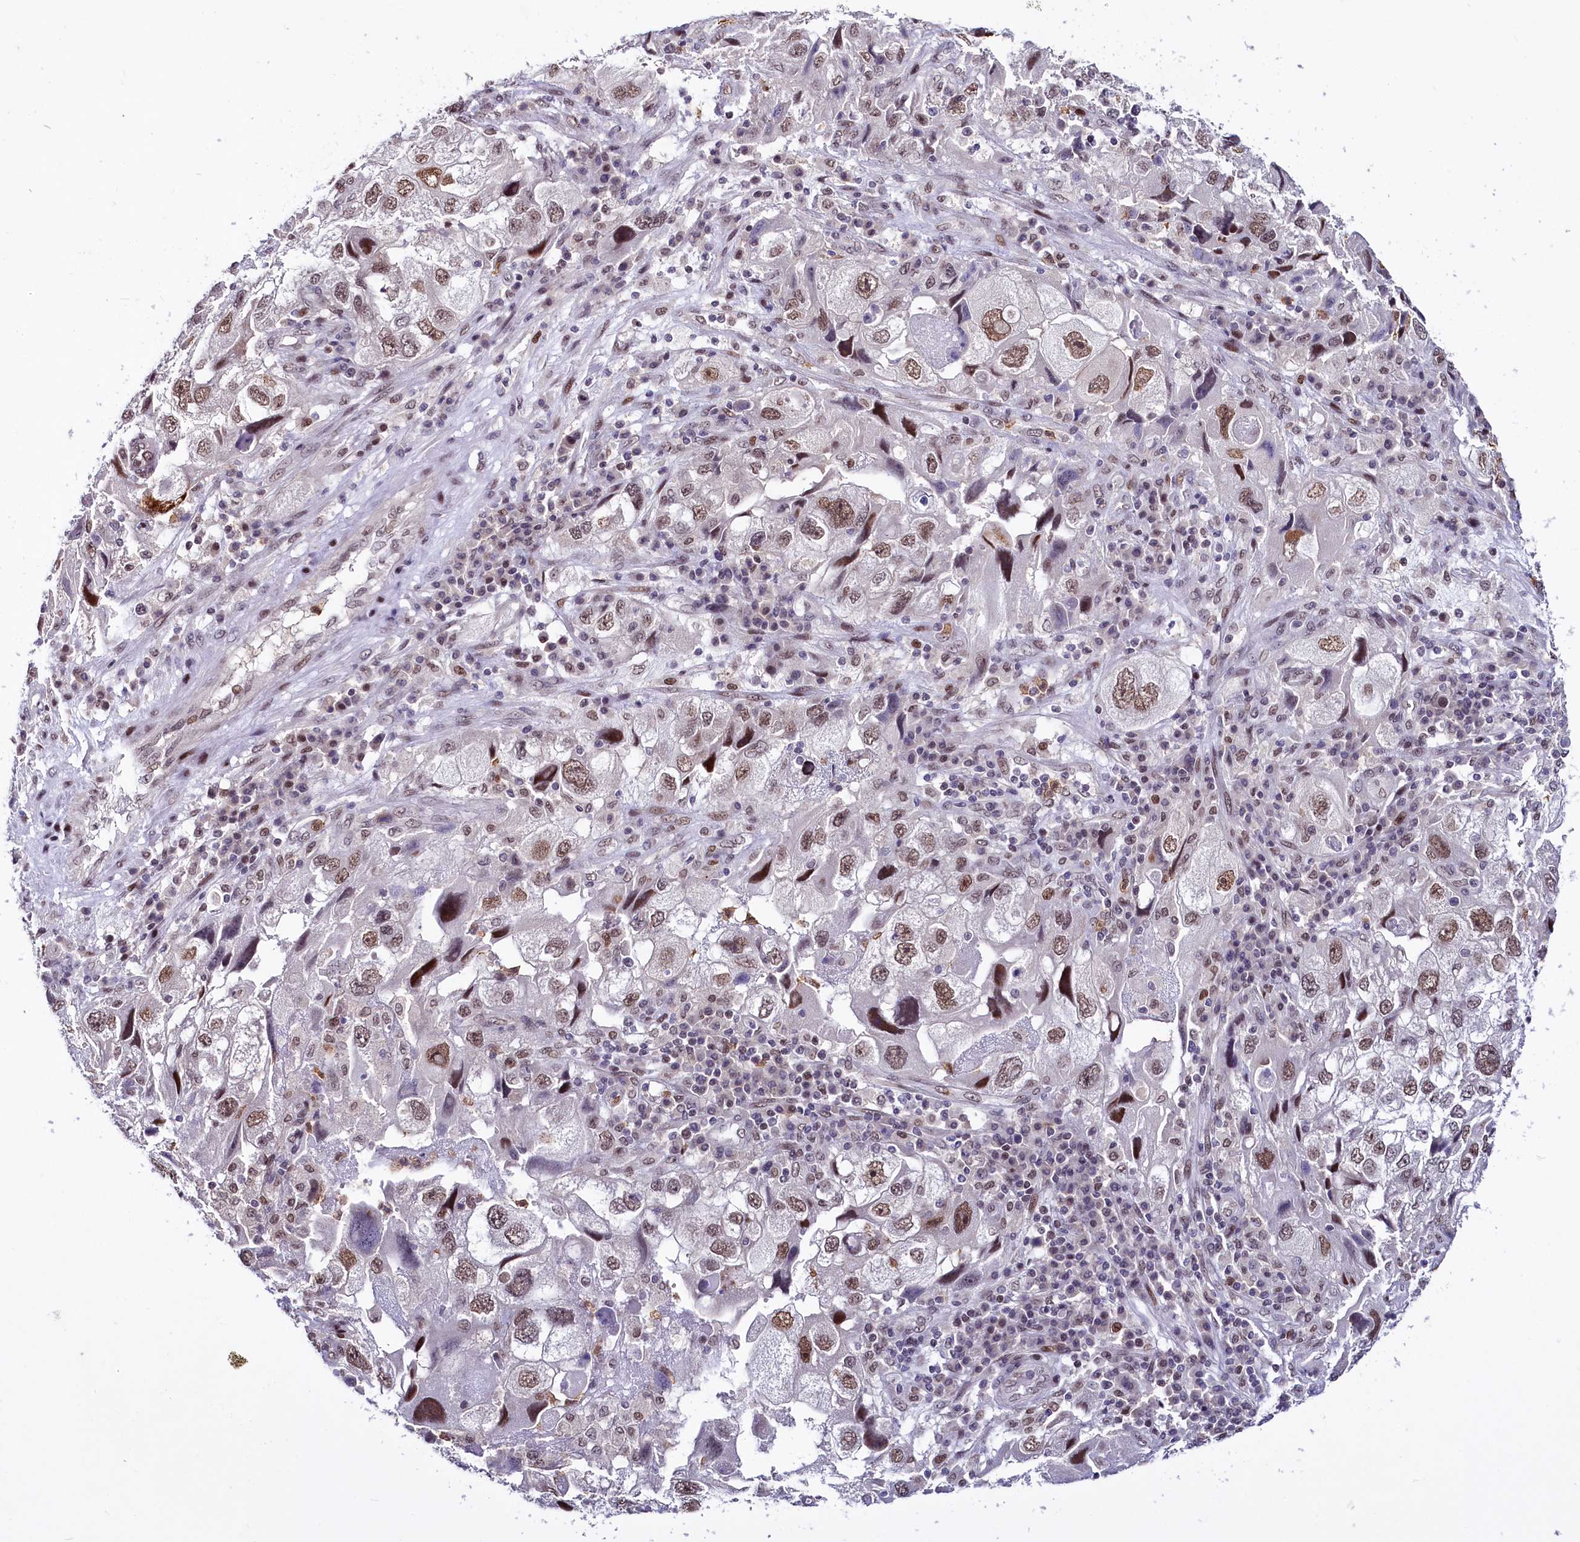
{"staining": {"intensity": "moderate", "quantity": ">75%", "location": "nuclear"}, "tissue": "endometrial cancer", "cell_type": "Tumor cells", "image_type": "cancer", "snomed": [{"axis": "morphology", "description": "Adenocarcinoma, NOS"}, {"axis": "topography", "description": "Endometrium"}], "caption": "Immunohistochemical staining of human endometrial adenocarcinoma displays moderate nuclear protein staining in about >75% of tumor cells.", "gene": "SCAF11", "patient": {"sex": "female", "age": 49}}